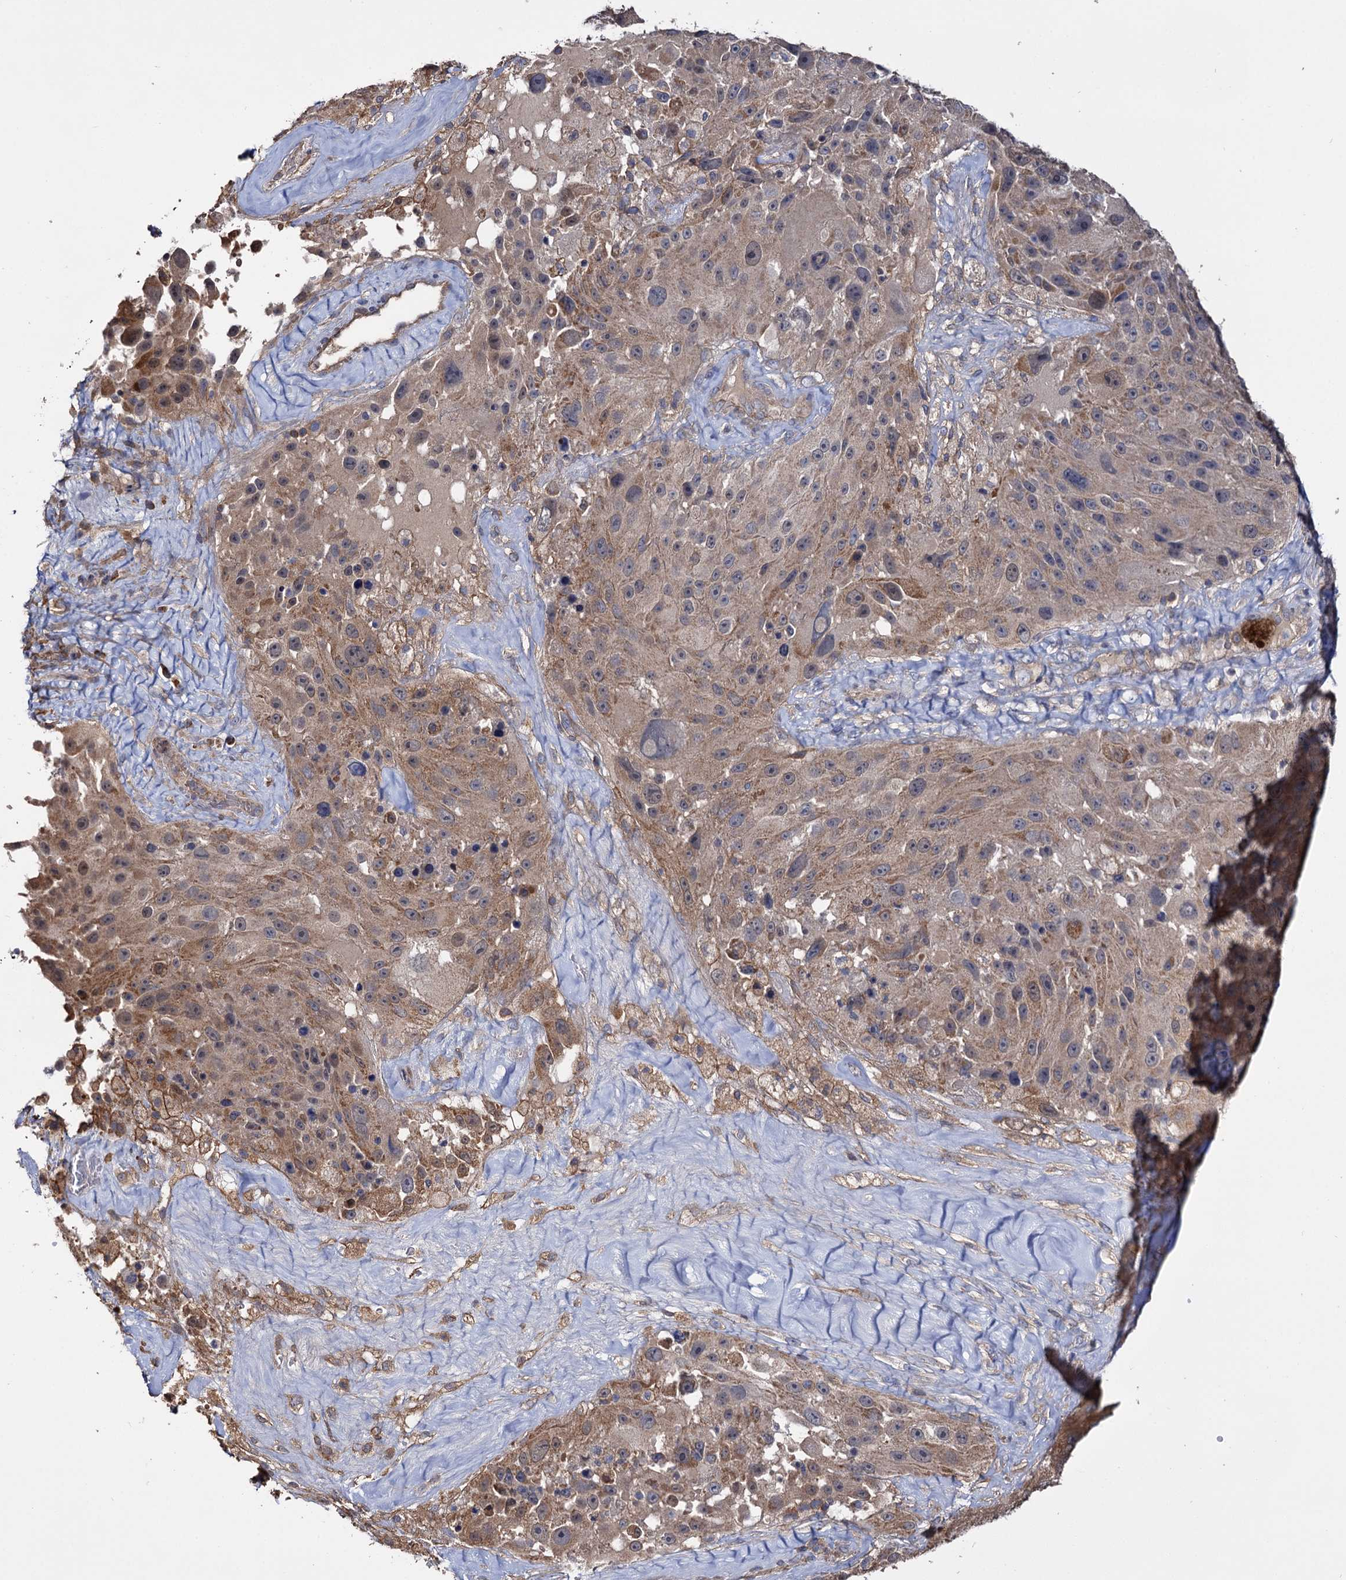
{"staining": {"intensity": "weak", "quantity": ">75%", "location": "cytoplasmic/membranous"}, "tissue": "melanoma", "cell_type": "Tumor cells", "image_type": "cancer", "snomed": [{"axis": "morphology", "description": "Malignant melanoma, Metastatic site"}, {"axis": "topography", "description": "Lymph node"}], "caption": "This micrograph exhibits malignant melanoma (metastatic site) stained with IHC to label a protein in brown. The cytoplasmic/membranous of tumor cells show weak positivity for the protein. Nuclei are counter-stained blue.", "gene": "IDI1", "patient": {"sex": "male", "age": 62}}